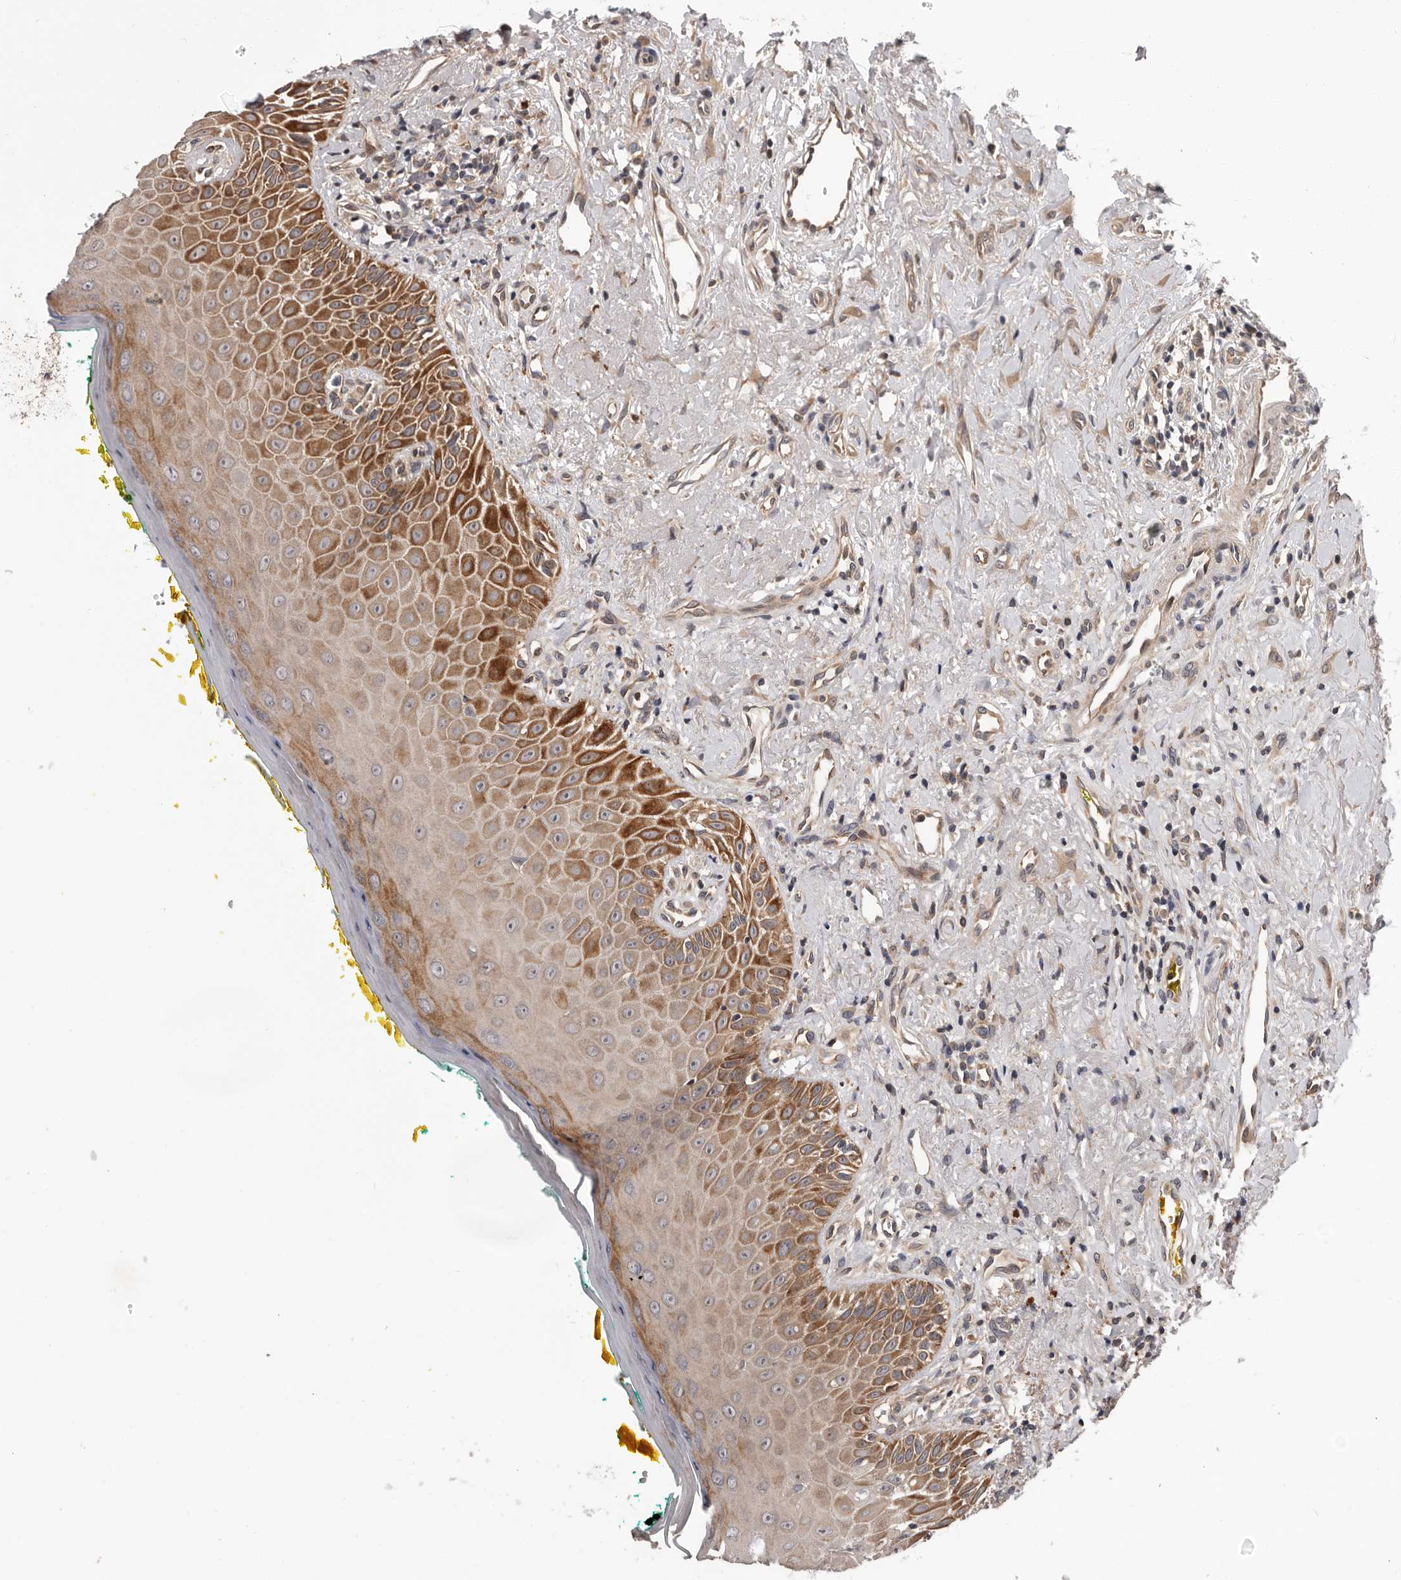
{"staining": {"intensity": "strong", "quantity": "25%-75%", "location": "cytoplasmic/membranous"}, "tissue": "oral mucosa", "cell_type": "Squamous epithelial cells", "image_type": "normal", "snomed": [{"axis": "morphology", "description": "Normal tissue, NOS"}, {"axis": "topography", "description": "Oral tissue"}], "caption": "A high amount of strong cytoplasmic/membranous expression is seen in approximately 25%-75% of squamous epithelial cells in benign oral mucosa. Immunohistochemistry (ihc) stains the protein of interest in brown and the nuclei are stained blue.", "gene": "VPS37A", "patient": {"sex": "female", "age": 70}}